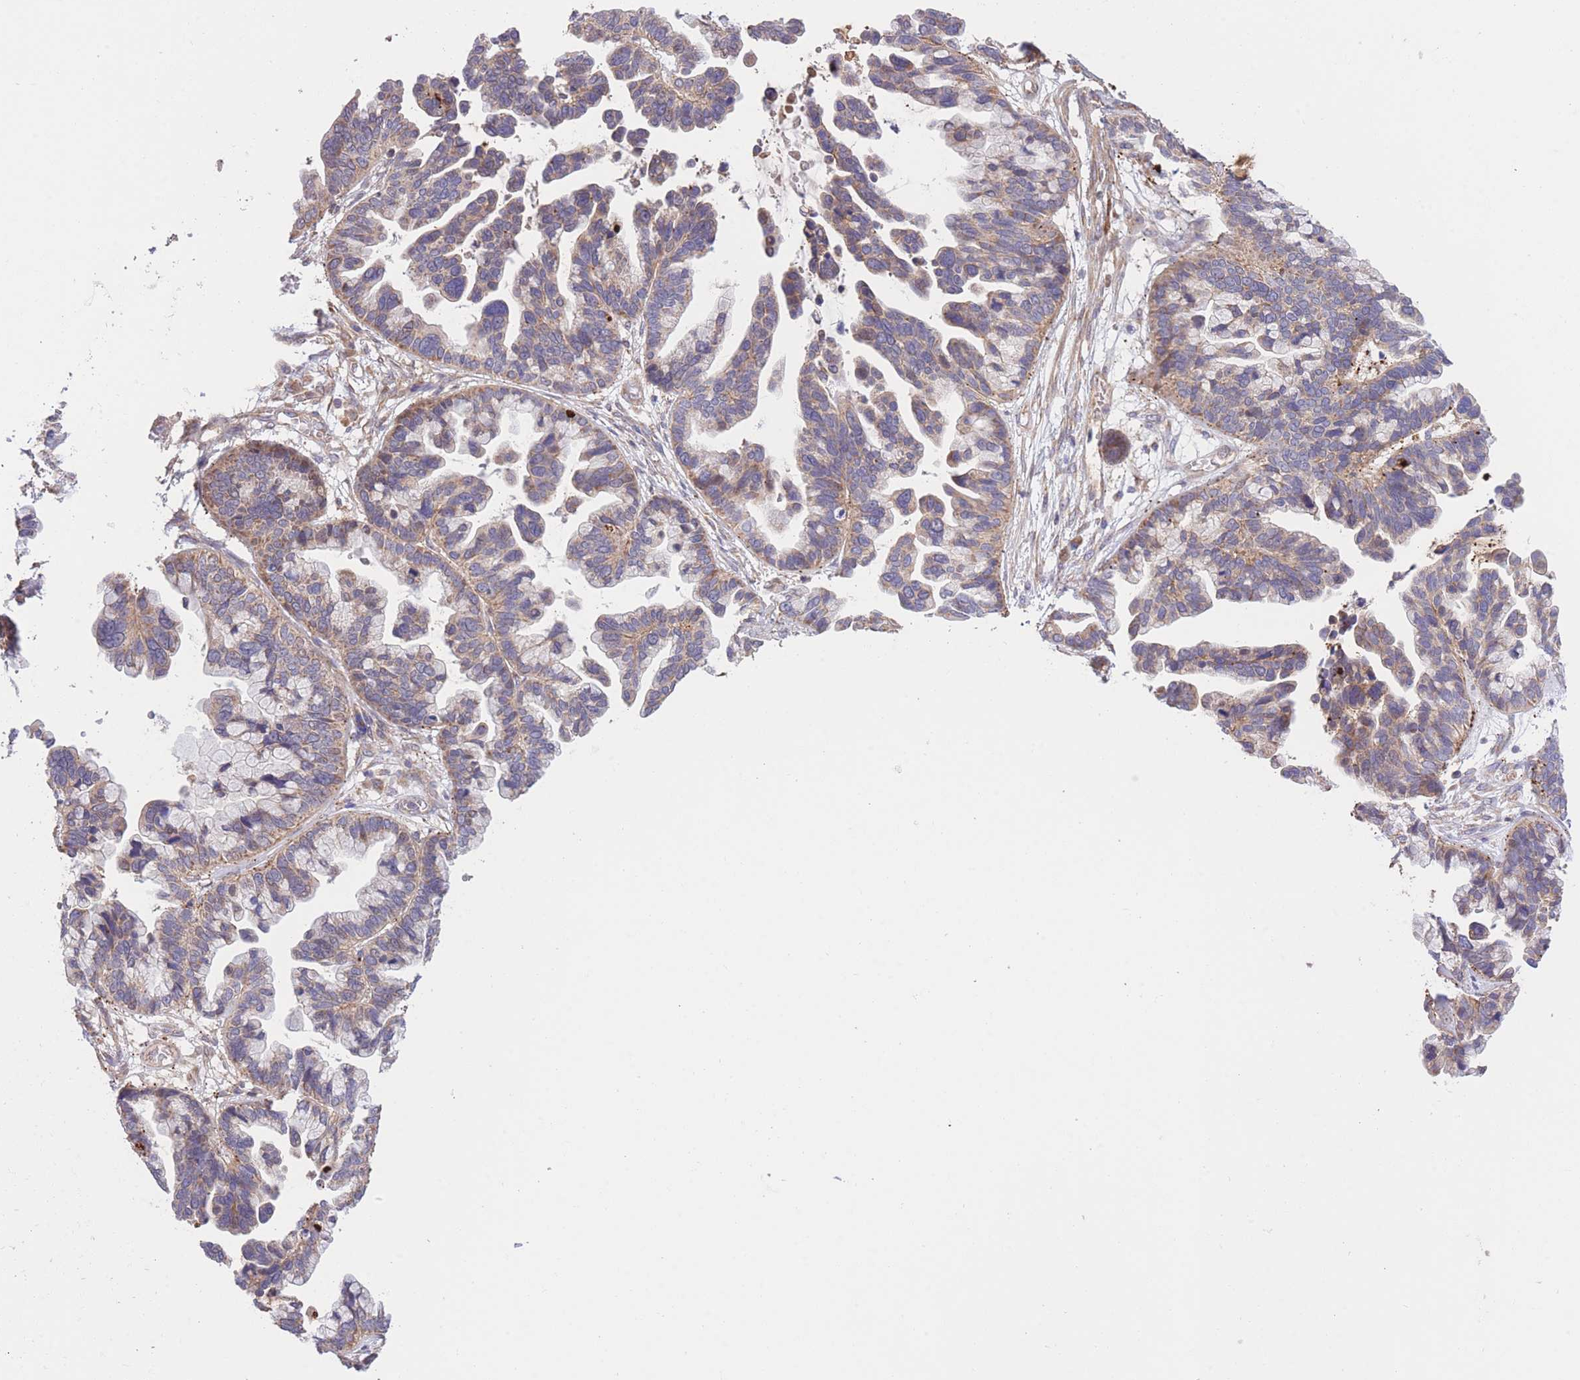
{"staining": {"intensity": "moderate", "quantity": "25%-75%", "location": "cytoplasmic/membranous"}, "tissue": "ovarian cancer", "cell_type": "Tumor cells", "image_type": "cancer", "snomed": [{"axis": "morphology", "description": "Cystadenocarcinoma, serous, NOS"}, {"axis": "topography", "description": "Ovary"}], "caption": "This image exhibits IHC staining of ovarian serous cystadenocarcinoma, with medium moderate cytoplasmic/membranous positivity in approximately 25%-75% of tumor cells.", "gene": "ATP13A2", "patient": {"sex": "female", "age": 56}}